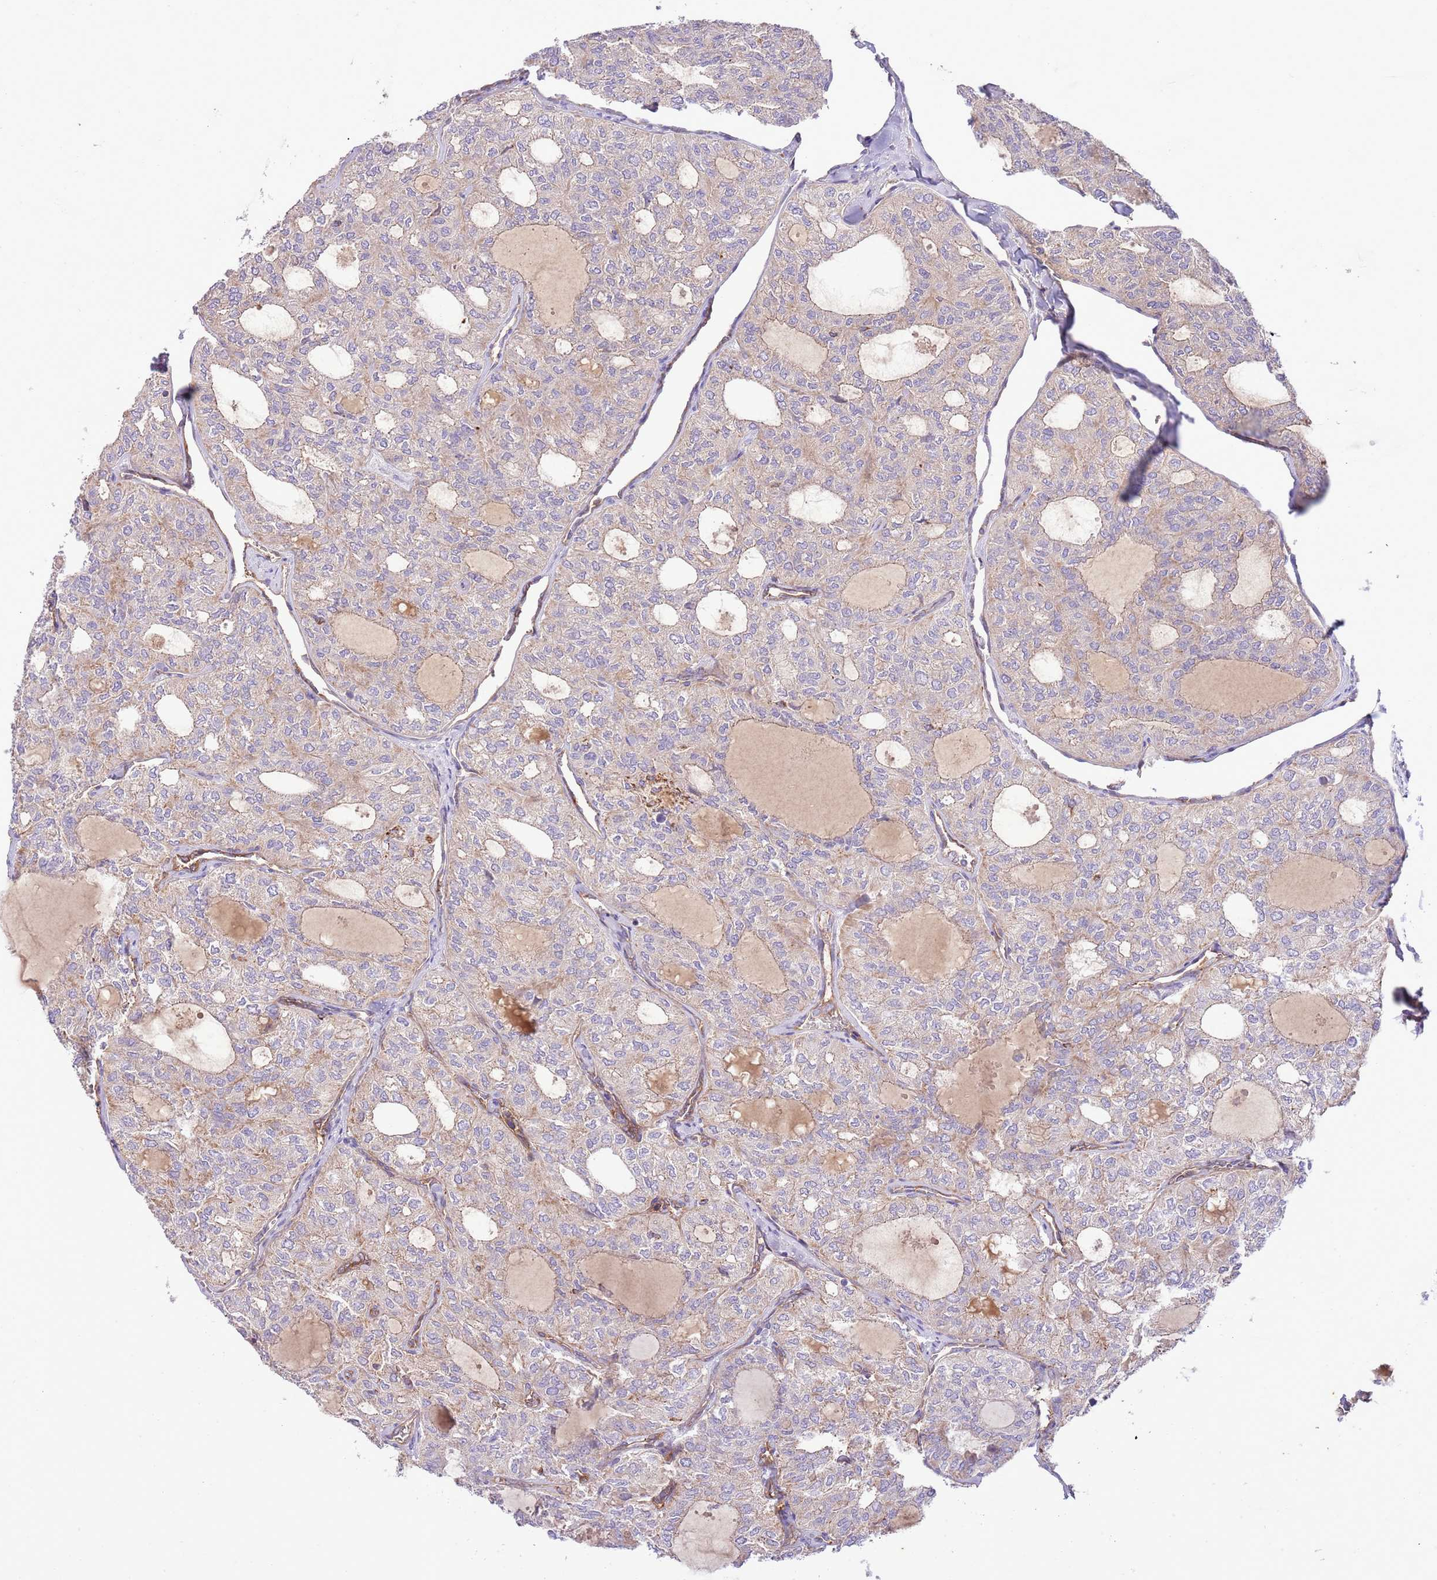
{"staining": {"intensity": "negative", "quantity": "none", "location": "none"}, "tissue": "thyroid cancer", "cell_type": "Tumor cells", "image_type": "cancer", "snomed": [{"axis": "morphology", "description": "Follicular adenoma carcinoma, NOS"}, {"axis": "topography", "description": "Thyroid gland"}], "caption": "The micrograph displays no staining of tumor cells in thyroid cancer.", "gene": "DOCK6", "patient": {"sex": "male", "age": 75}}